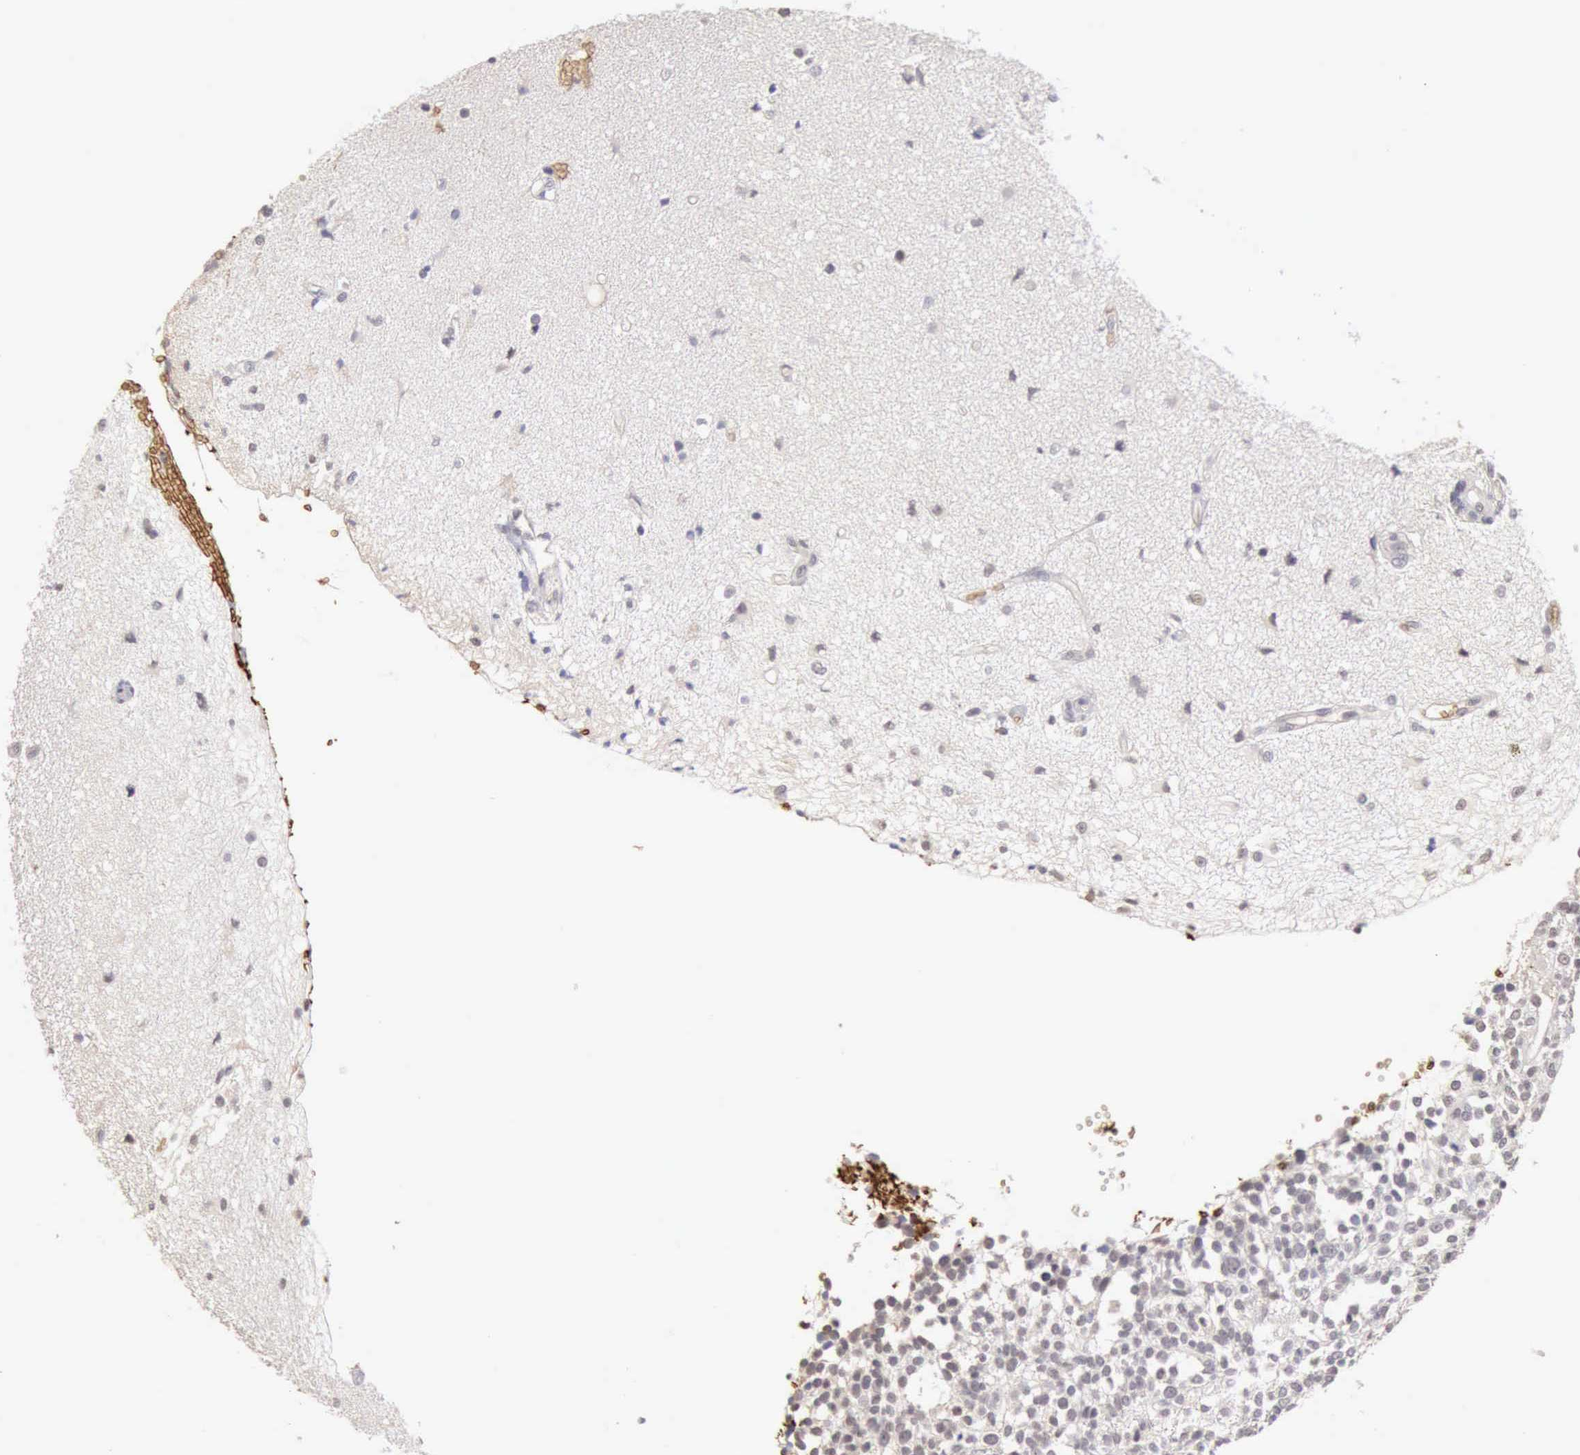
{"staining": {"intensity": "negative", "quantity": "none", "location": "none"}, "tissue": "glioma", "cell_type": "Tumor cells", "image_type": "cancer", "snomed": [{"axis": "morphology", "description": "Glioma, malignant, High grade"}, {"axis": "topography", "description": "Brain"}], "caption": "This is an immunohistochemistry (IHC) image of human glioma. There is no staining in tumor cells.", "gene": "CFI", "patient": {"sex": "male", "age": 66}}